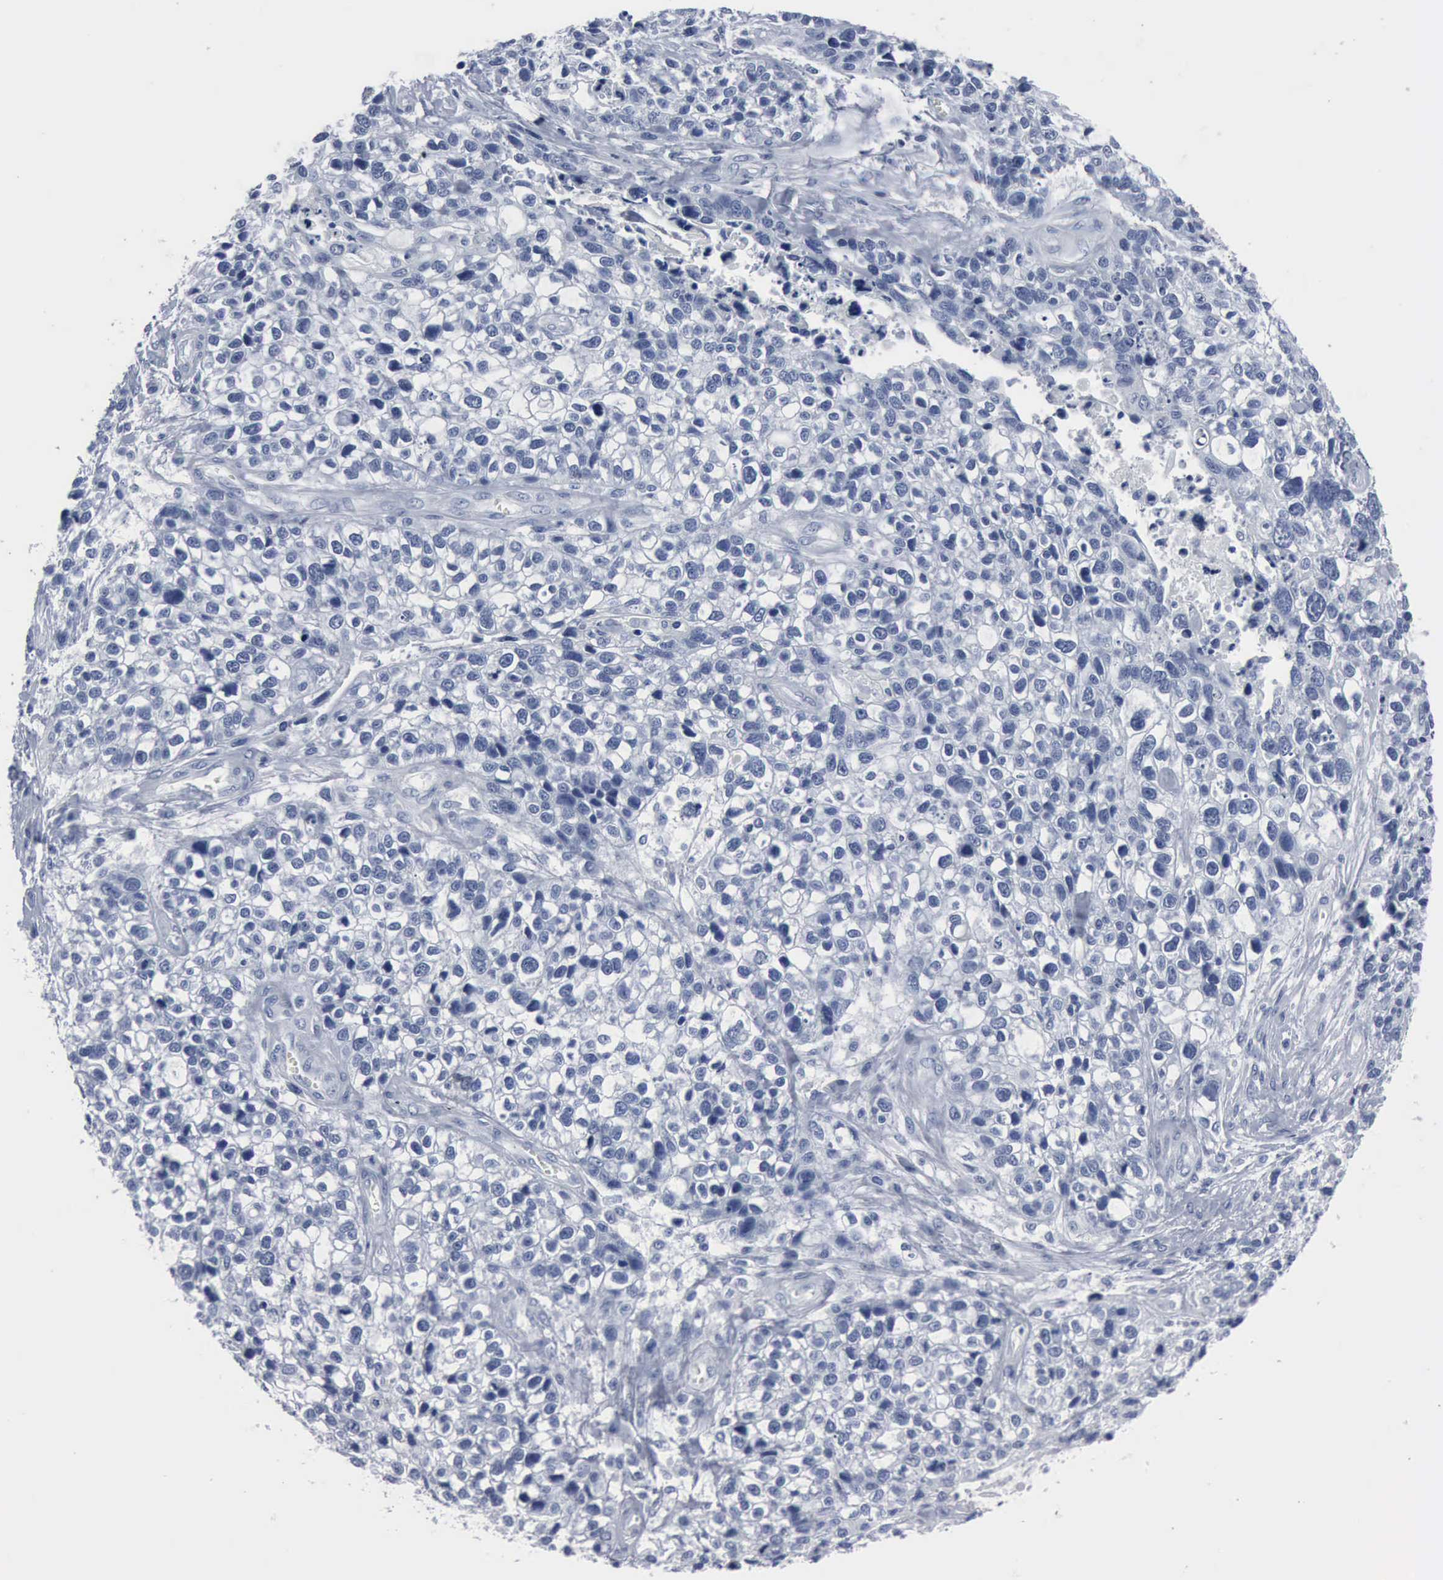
{"staining": {"intensity": "negative", "quantity": "none", "location": "none"}, "tissue": "lung cancer", "cell_type": "Tumor cells", "image_type": "cancer", "snomed": [{"axis": "morphology", "description": "Squamous cell carcinoma, NOS"}, {"axis": "topography", "description": "Lymph node"}, {"axis": "topography", "description": "Lung"}], "caption": "An immunohistochemistry (IHC) image of lung cancer is shown. There is no staining in tumor cells of lung cancer.", "gene": "DMD", "patient": {"sex": "male", "age": 74}}